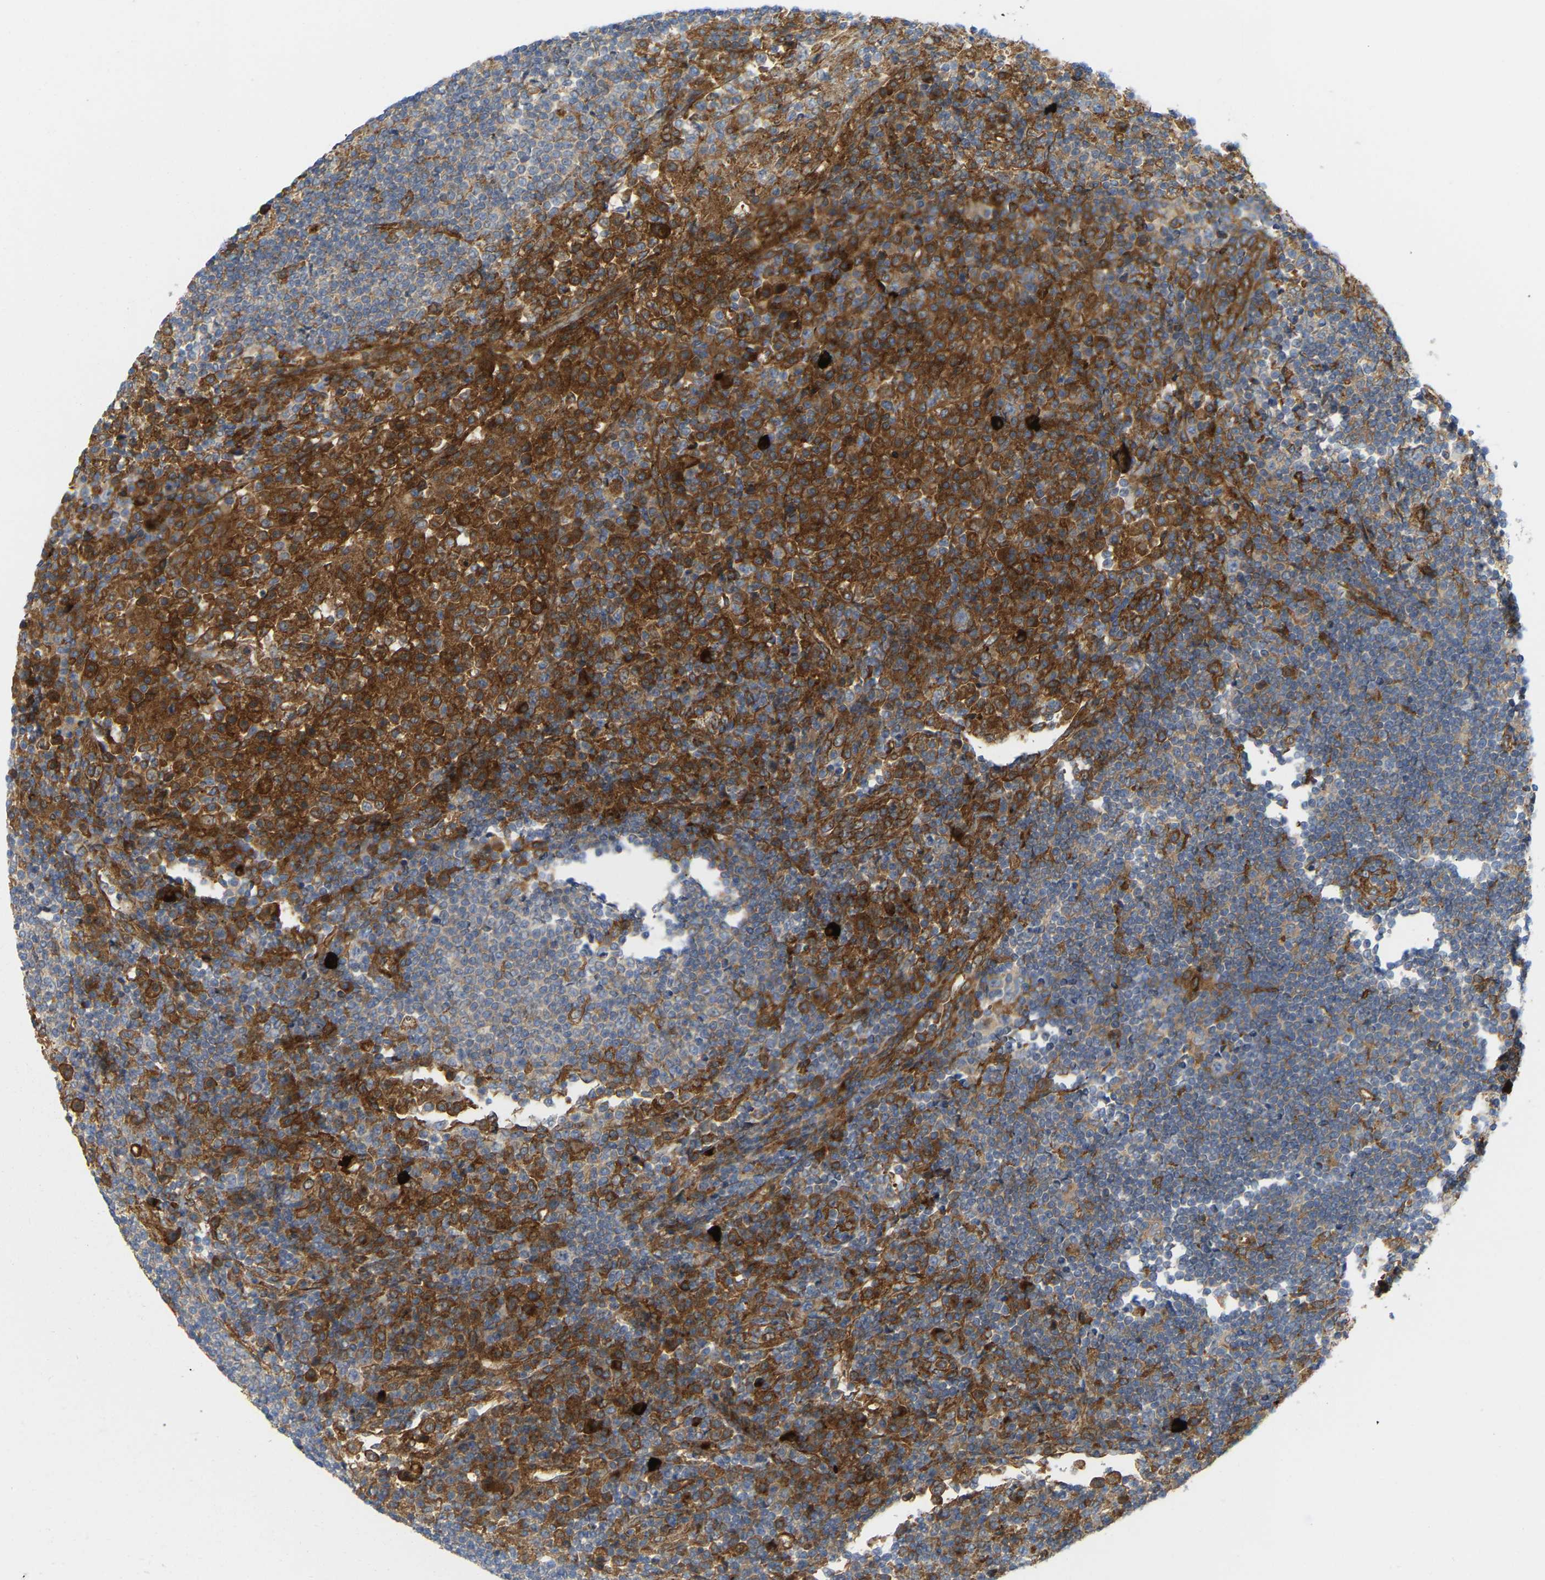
{"staining": {"intensity": "moderate", "quantity": "<25%", "location": "cytoplasmic/membranous"}, "tissue": "lymph node", "cell_type": "Germinal center cells", "image_type": "normal", "snomed": [{"axis": "morphology", "description": "Normal tissue, NOS"}, {"axis": "topography", "description": "Lymph node"}], "caption": "Moderate cytoplasmic/membranous staining for a protein is appreciated in approximately <25% of germinal center cells of benign lymph node using IHC.", "gene": "PICALM", "patient": {"sex": "female", "age": 53}}